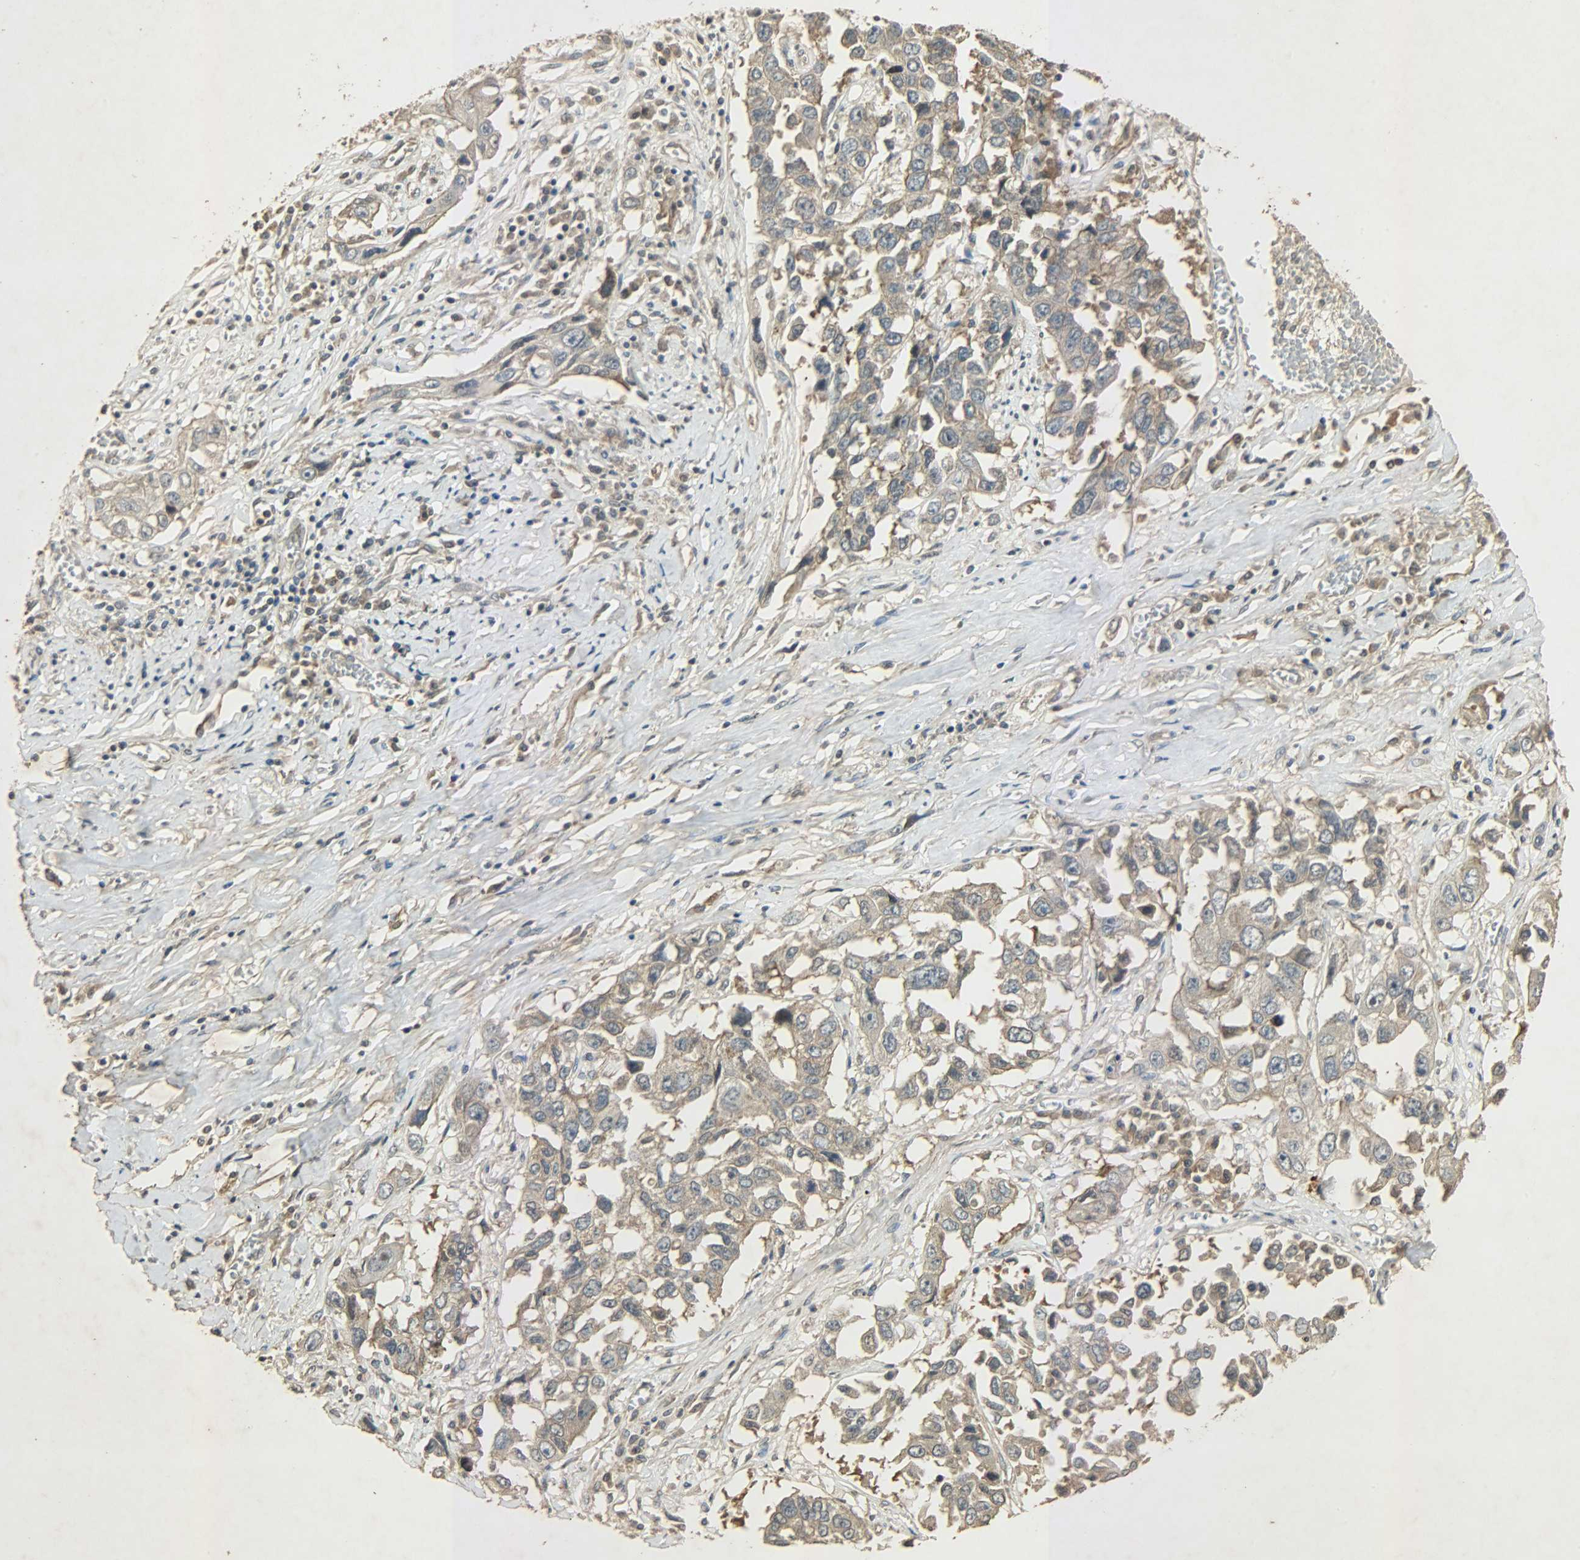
{"staining": {"intensity": "weak", "quantity": ">75%", "location": "cytoplasmic/membranous"}, "tissue": "lung cancer", "cell_type": "Tumor cells", "image_type": "cancer", "snomed": [{"axis": "morphology", "description": "Squamous cell carcinoma, NOS"}, {"axis": "topography", "description": "Lung"}], "caption": "Immunohistochemistry (IHC) histopathology image of neoplastic tissue: squamous cell carcinoma (lung) stained using immunohistochemistry displays low levels of weak protein expression localized specifically in the cytoplasmic/membranous of tumor cells, appearing as a cytoplasmic/membranous brown color.", "gene": "ATP2B1", "patient": {"sex": "male", "age": 71}}